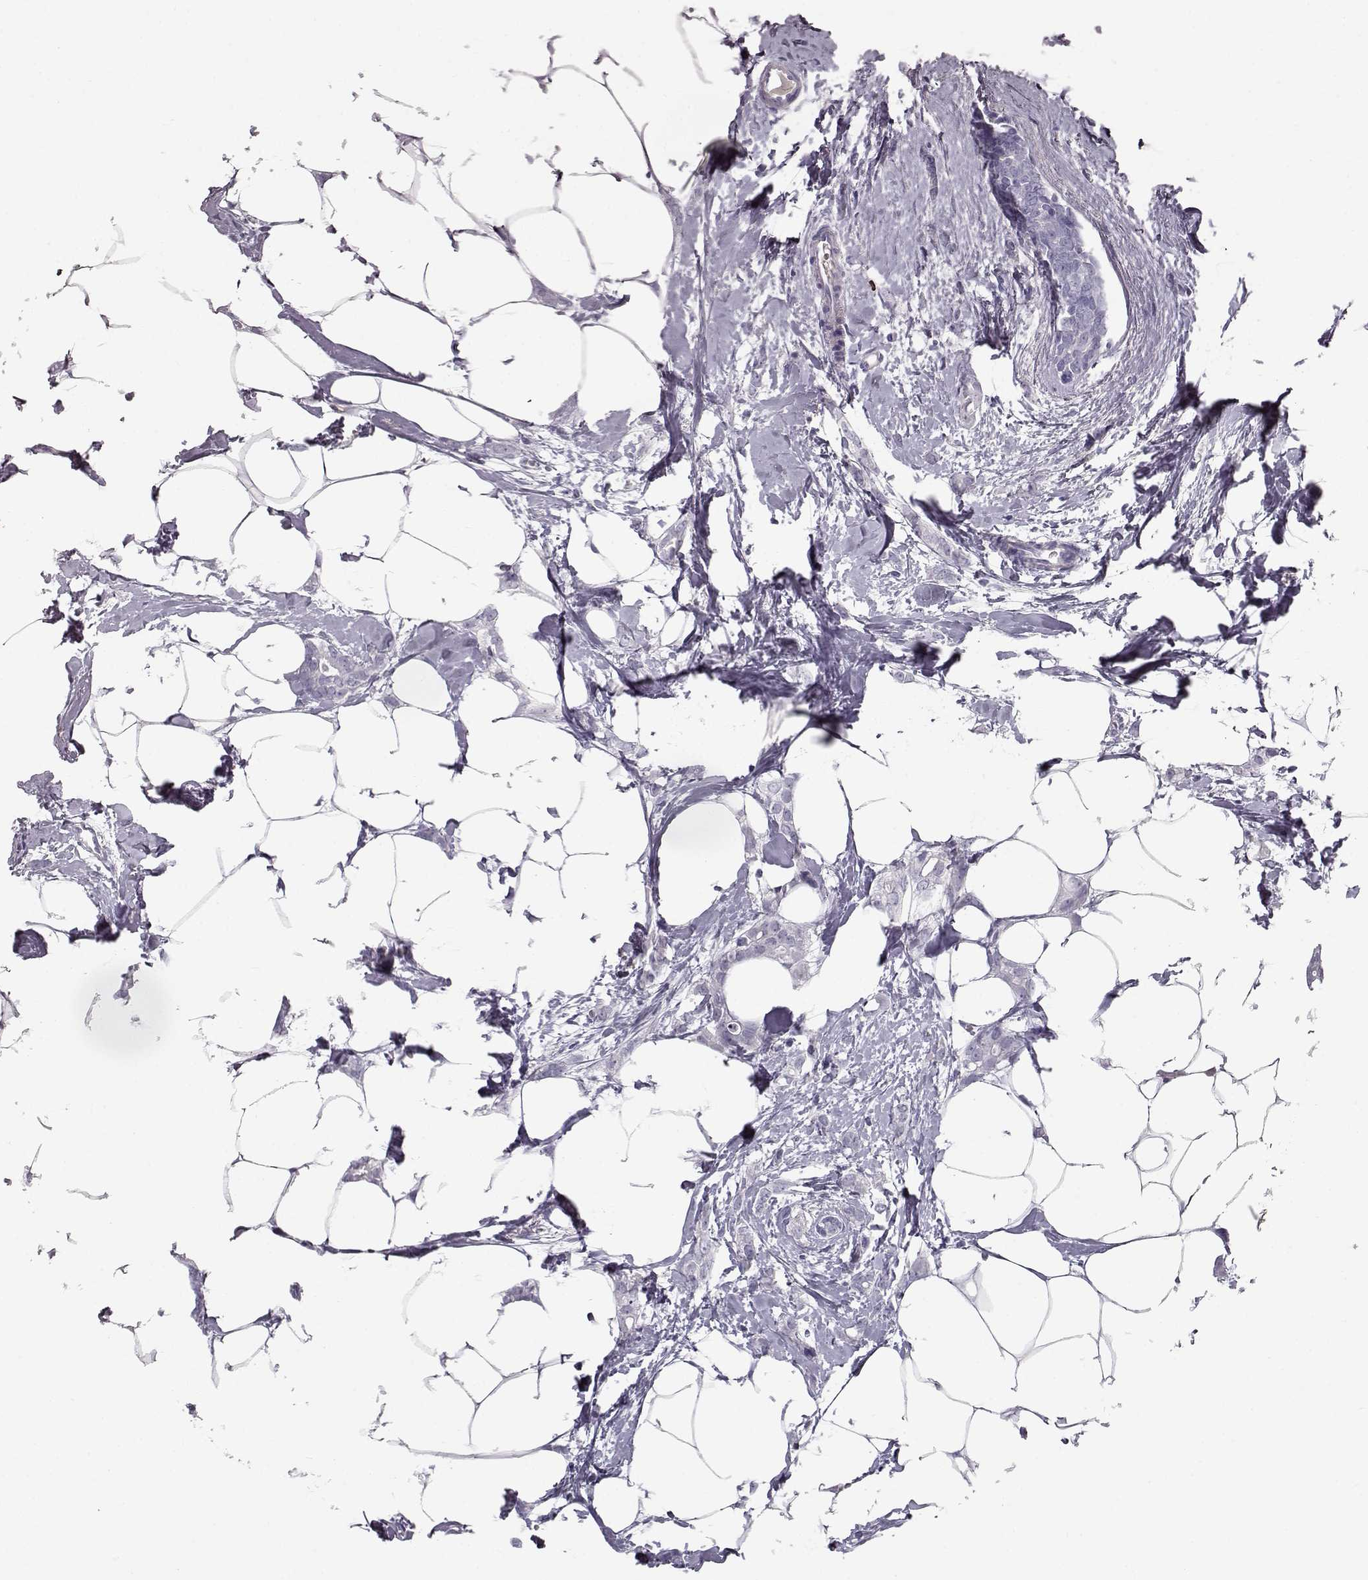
{"staining": {"intensity": "negative", "quantity": "none", "location": "none"}, "tissue": "breast cancer", "cell_type": "Tumor cells", "image_type": "cancer", "snomed": [{"axis": "morphology", "description": "Duct carcinoma"}, {"axis": "topography", "description": "Breast"}], "caption": "The micrograph exhibits no significant expression in tumor cells of infiltrating ductal carcinoma (breast).", "gene": "CCL19", "patient": {"sex": "female", "age": 40}}